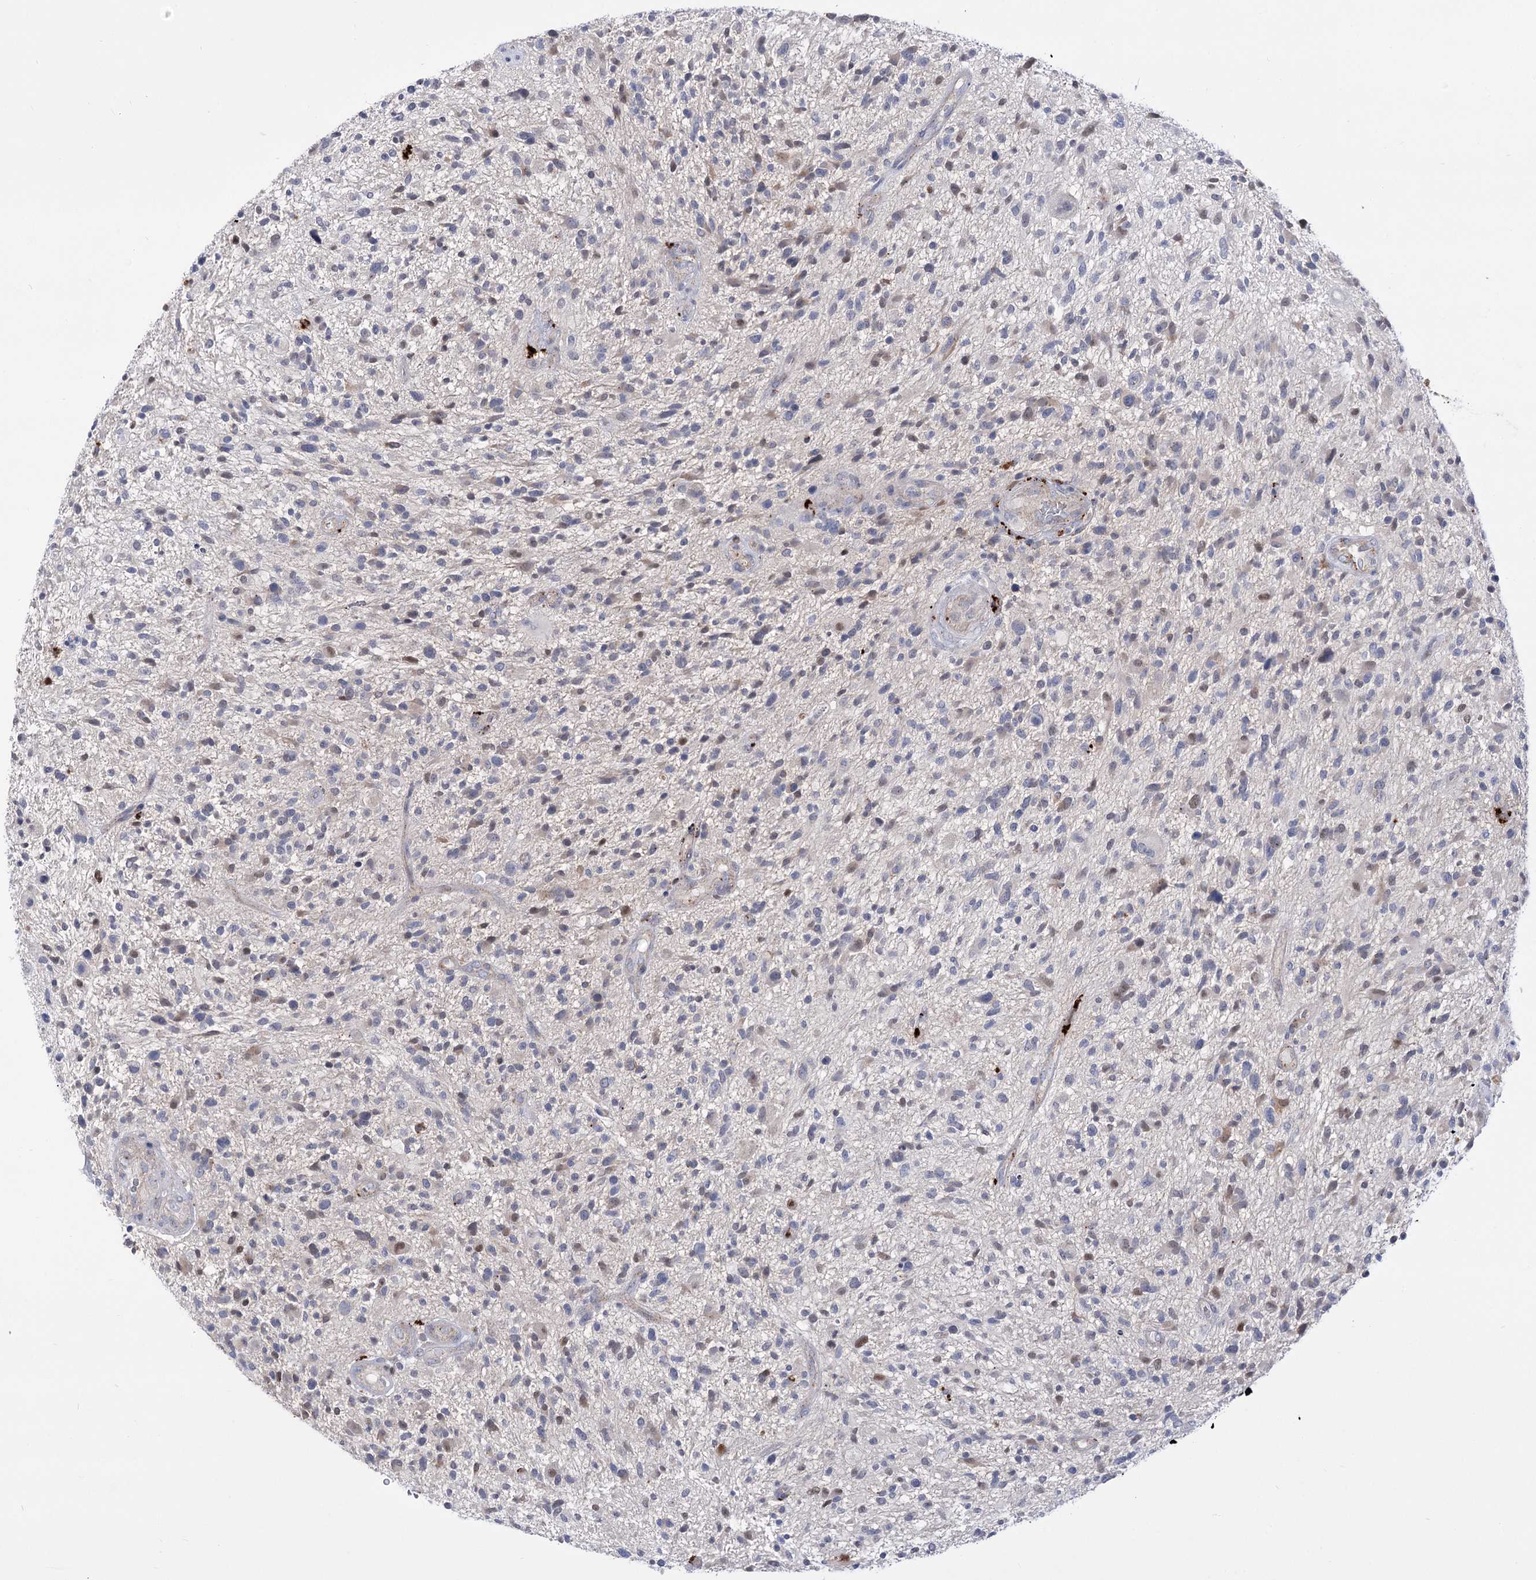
{"staining": {"intensity": "negative", "quantity": "none", "location": "none"}, "tissue": "glioma", "cell_type": "Tumor cells", "image_type": "cancer", "snomed": [{"axis": "morphology", "description": "Glioma, malignant, High grade"}, {"axis": "topography", "description": "Brain"}], "caption": "Immunohistochemical staining of glioma exhibits no significant positivity in tumor cells.", "gene": "SIAE", "patient": {"sex": "male", "age": 47}}